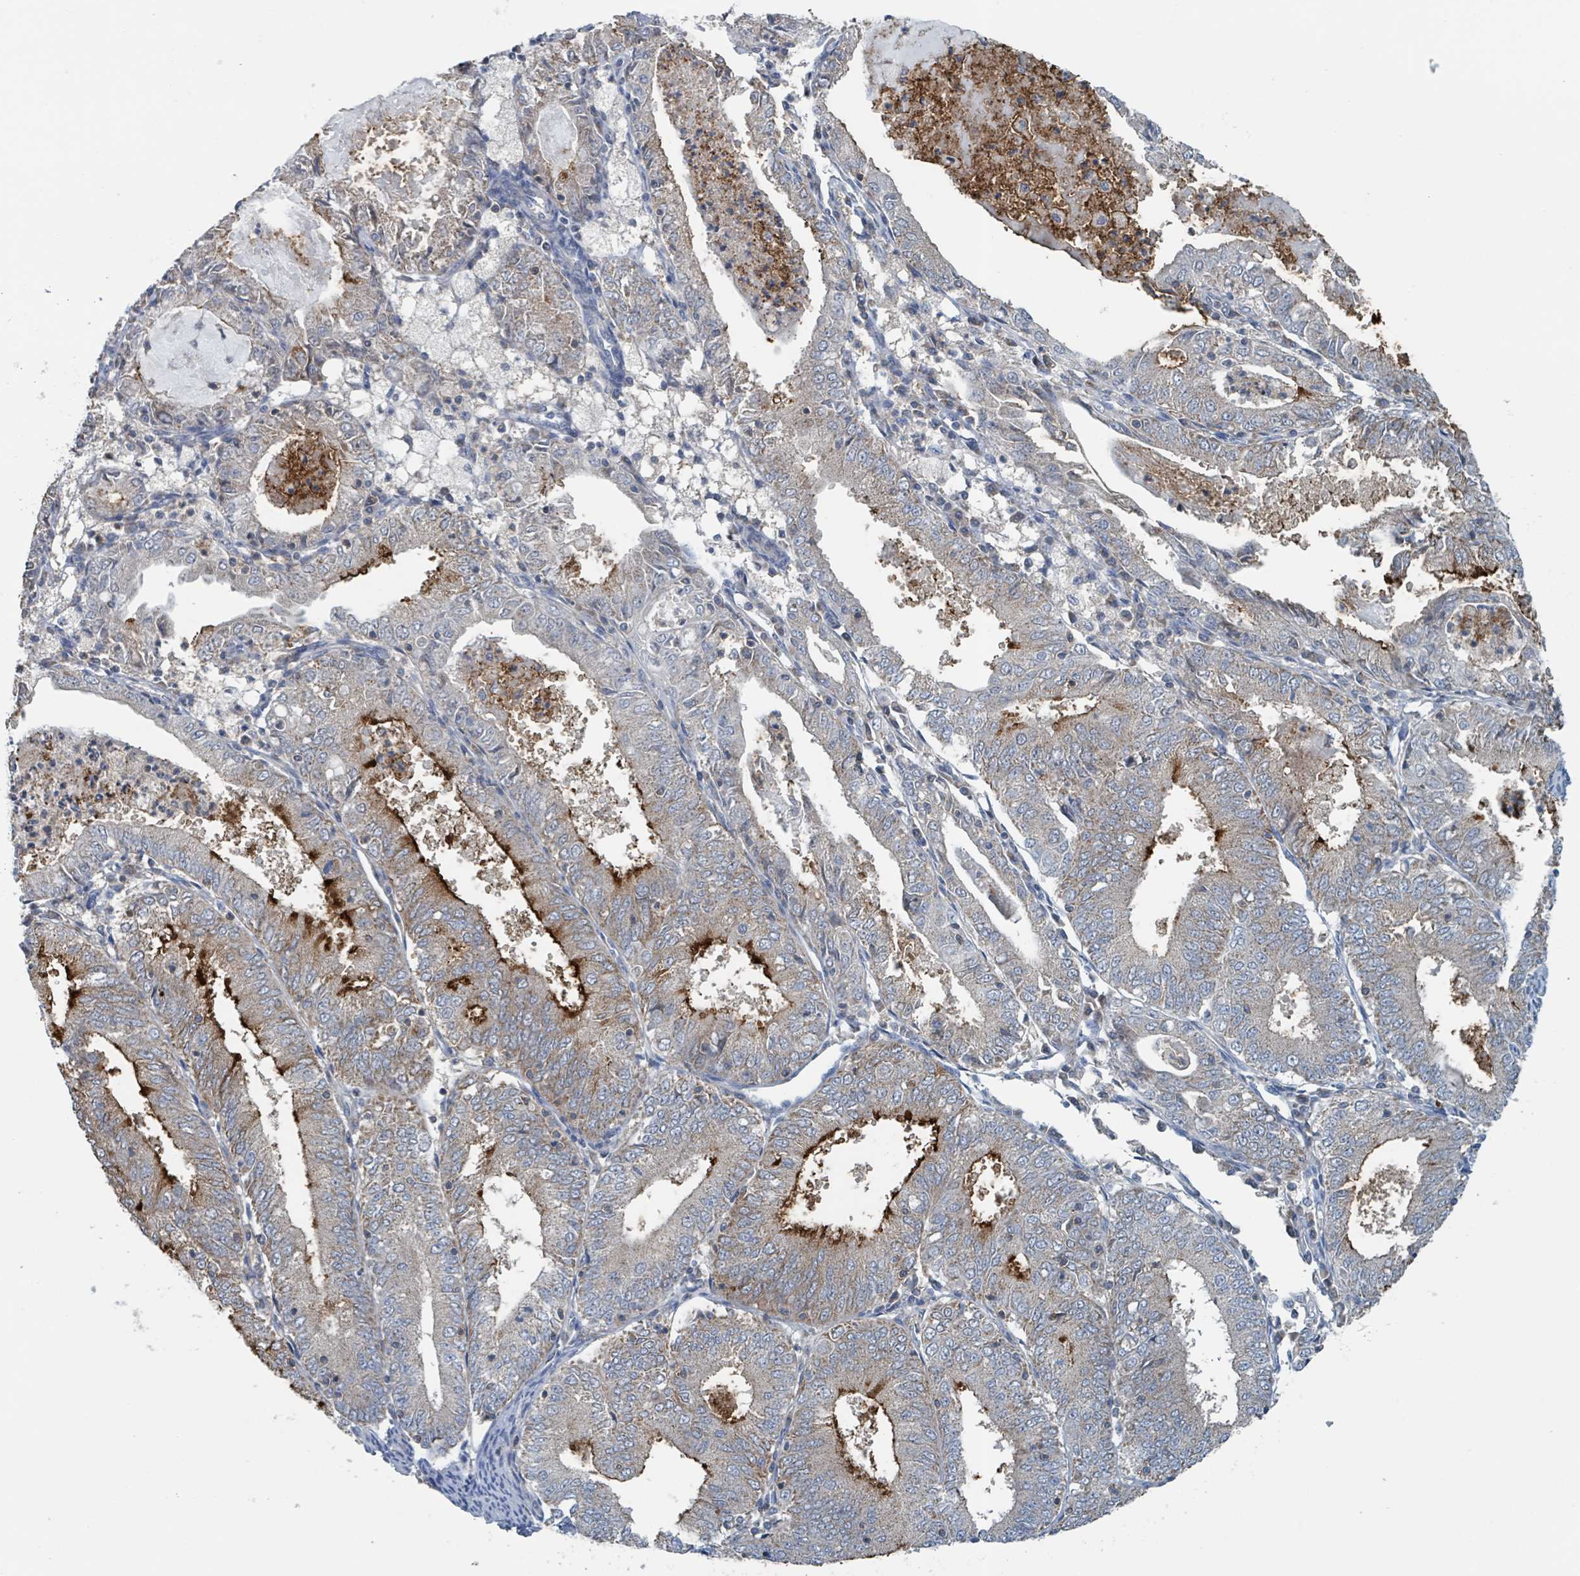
{"staining": {"intensity": "strong", "quantity": "<25%", "location": "cytoplasmic/membranous"}, "tissue": "endometrial cancer", "cell_type": "Tumor cells", "image_type": "cancer", "snomed": [{"axis": "morphology", "description": "Adenocarcinoma, NOS"}, {"axis": "topography", "description": "Endometrium"}], "caption": "The histopathology image displays a brown stain indicating the presence of a protein in the cytoplasmic/membranous of tumor cells in endometrial cancer. Nuclei are stained in blue.", "gene": "ACBD4", "patient": {"sex": "female", "age": 57}}